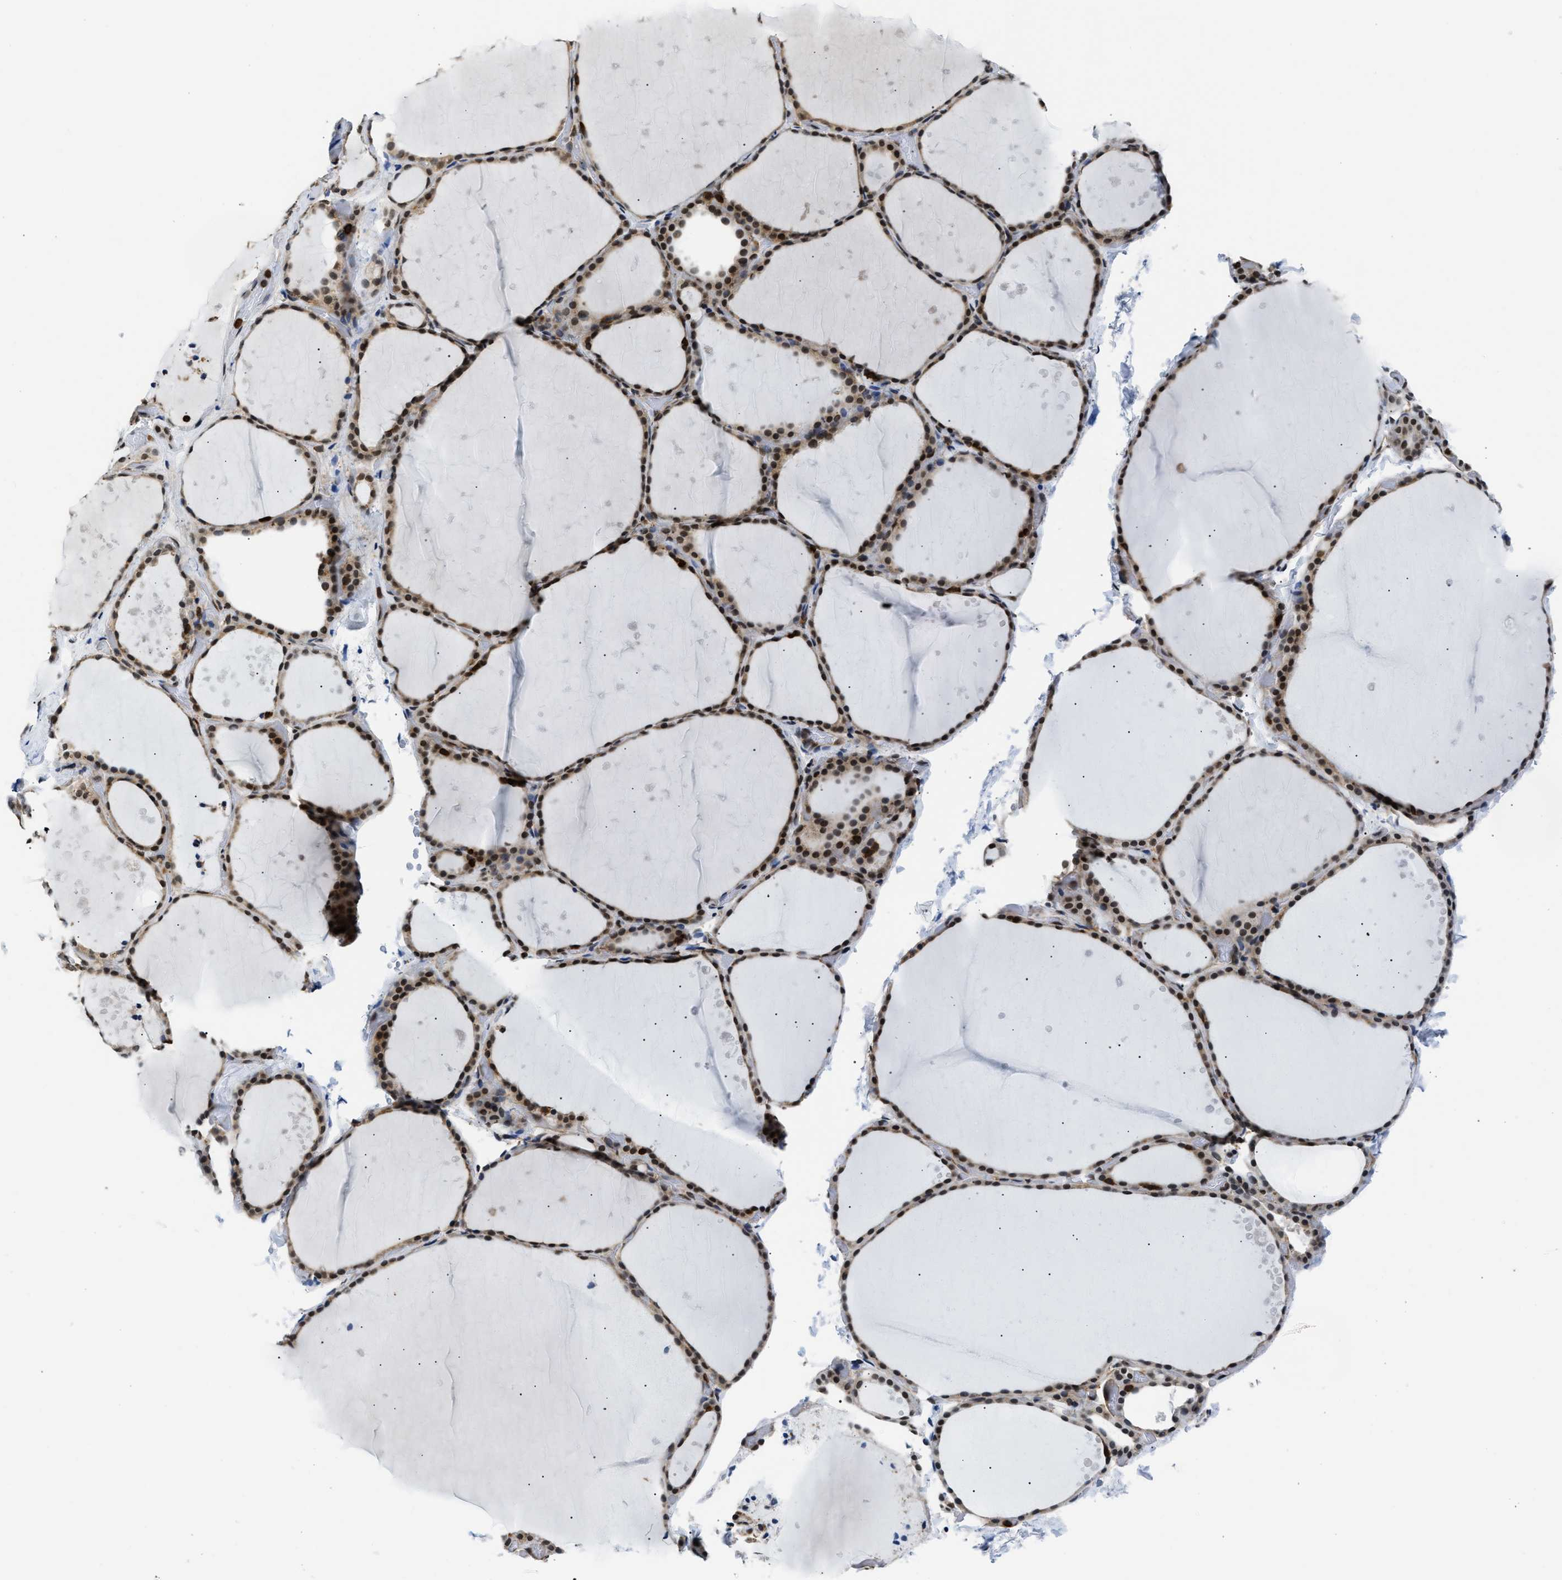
{"staining": {"intensity": "strong", "quantity": ">75%", "location": "cytoplasmic/membranous,nuclear"}, "tissue": "thyroid gland", "cell_type": "Glandular cells", "image_type": "normal", "snomed": [{"axis": "morphology", "description": "Normal tissue, NOS"}, {"axis": "topography", "description": "Thyroid gland"}], "caption": "A brown stain highlights strong cytoplasmic/membranous,nuclear staining of a protein in glandular cells of benign thyroid gland.", "gene": "STK10", "patient": {"sex": "female", "age": 44}}